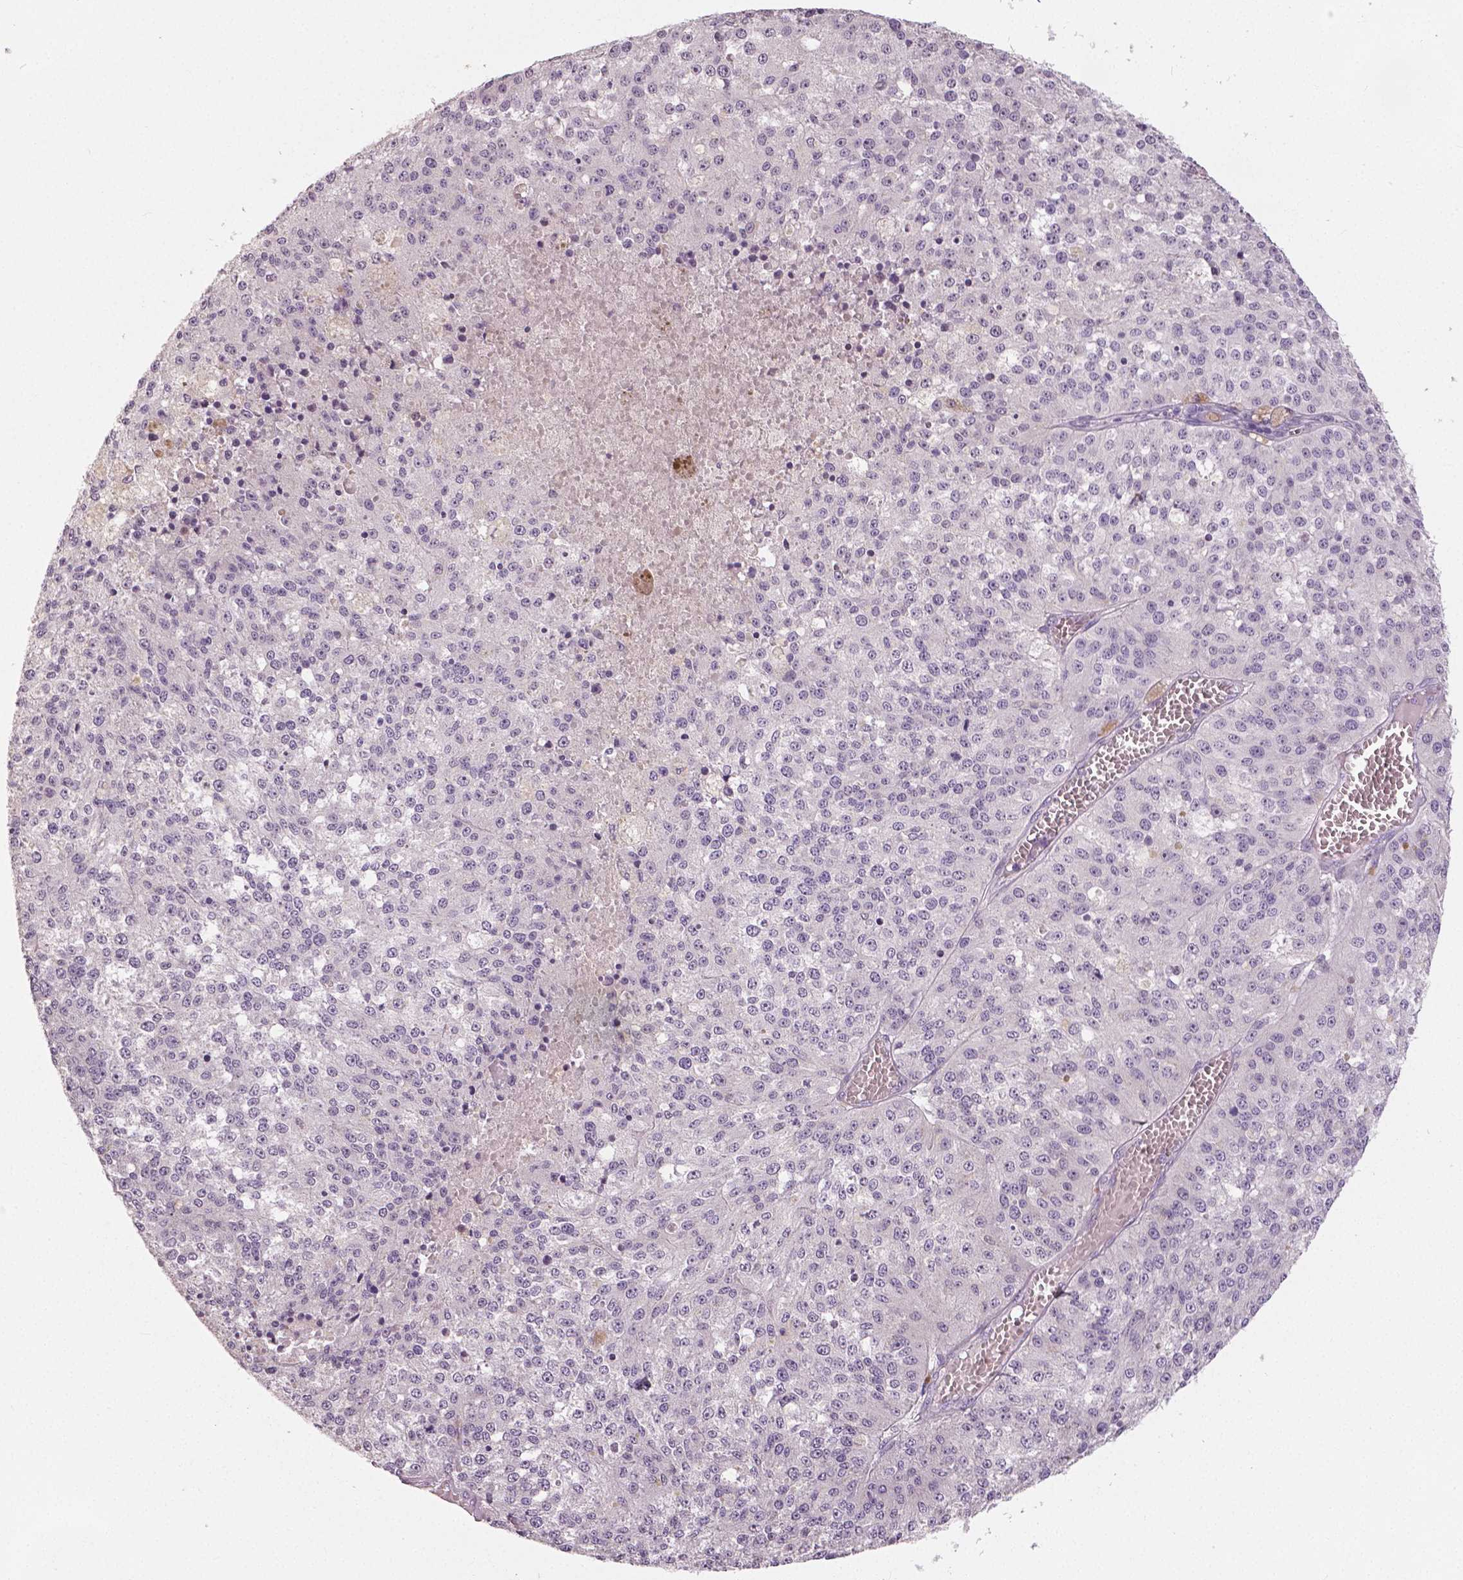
{"staining": {"intensity": "negative", "quantity": "none", "location": "none"}, "tissue": "melanoma", "cell_type": "Tumor cells", "image_type": "cancer", "snomed": [{"axis": "morphology", "description": "Malignant melanoma, Metastatic site"}, {"axis": "topography", "description": "Lymph node"}], "caption": "Immunohistochemistry (IHC) image of neoplastic tissue: malignant melanoma (metastatic site) stained with DAB (3,3'-diaminobenzidine) shows no significant protein positivity in tumor cells.", "gene": "NECAB1", "patient": {"sex": "female", "age": 64}}